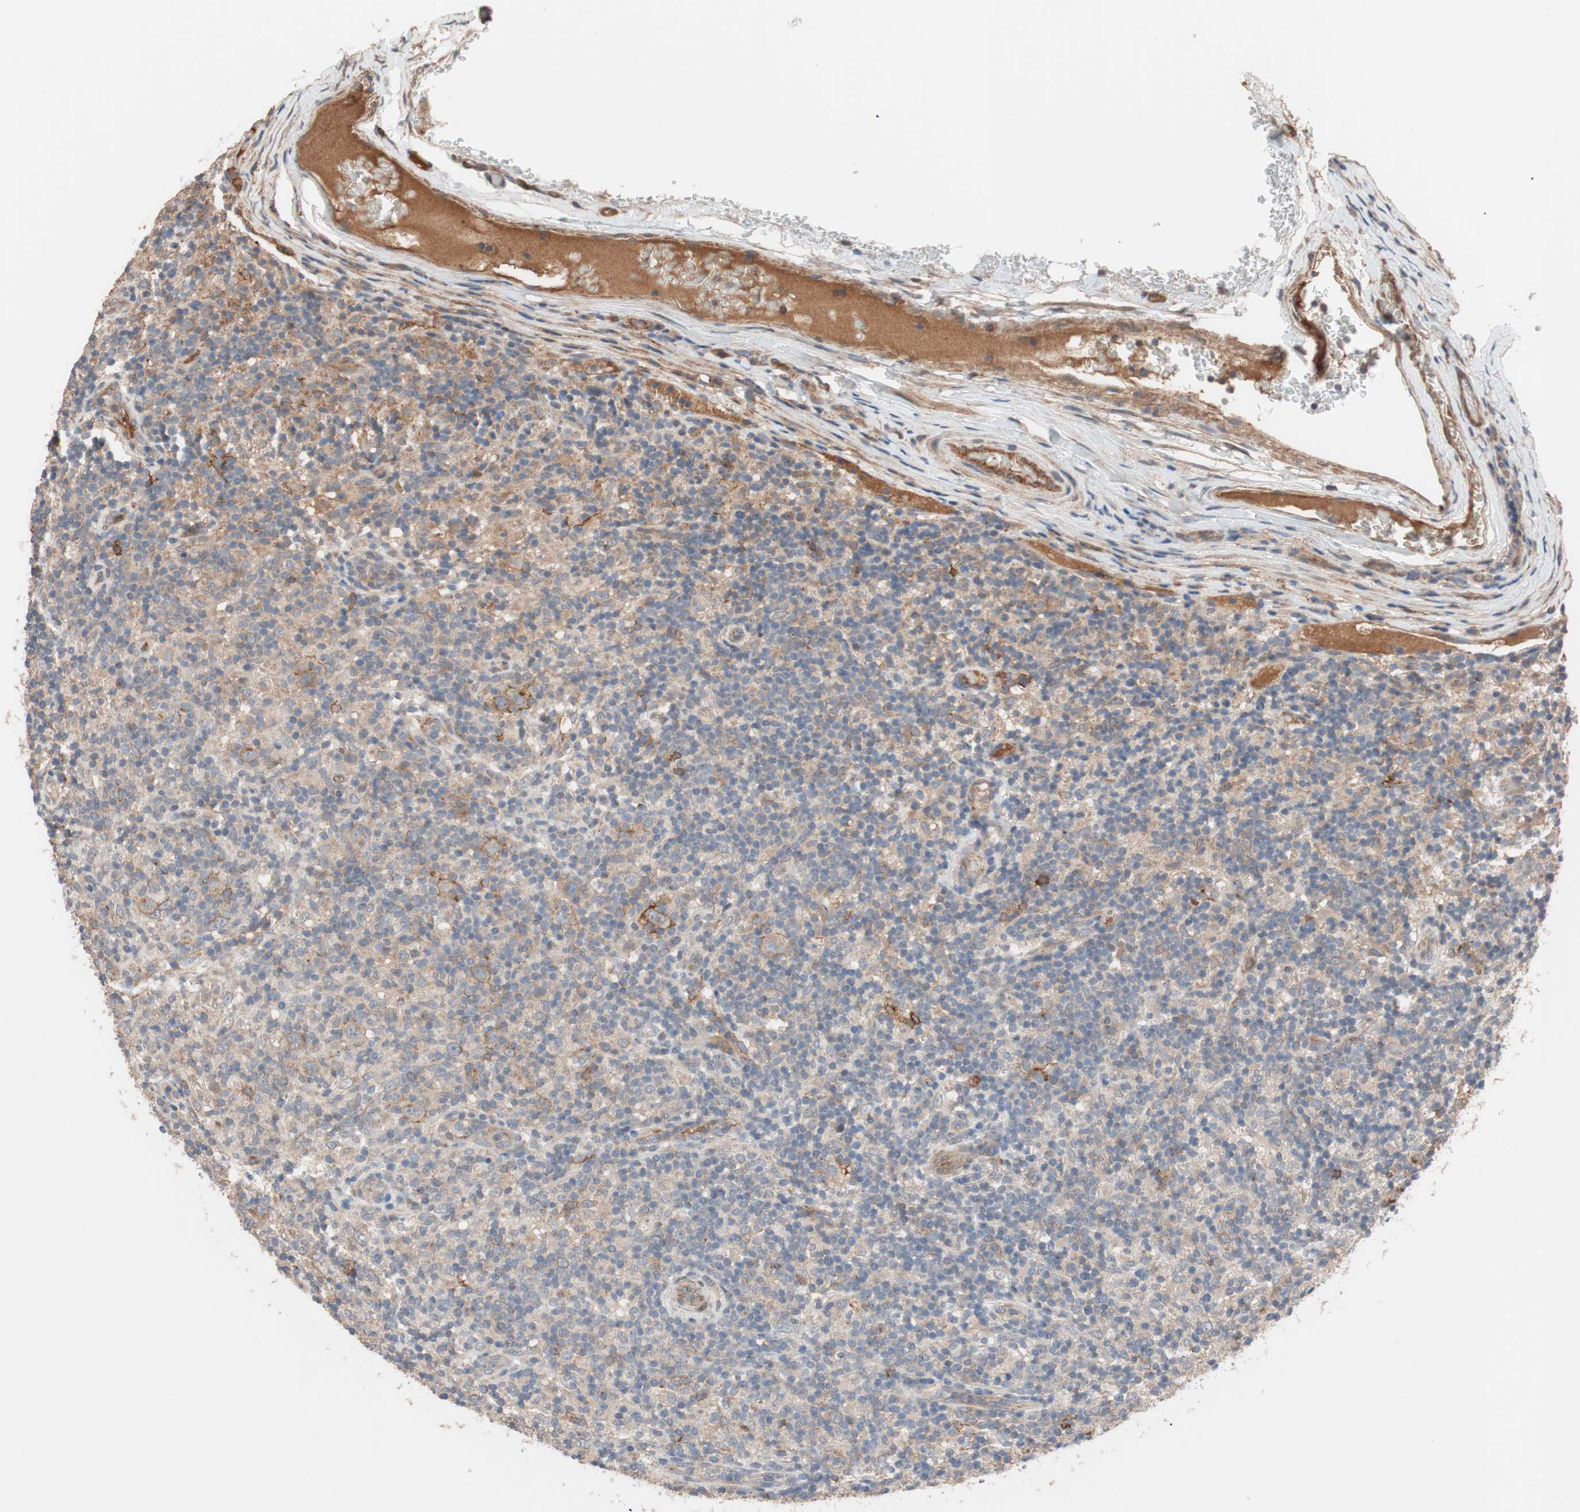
{"staining": {"intensity": "moderate", "quantity": ">75%", "location": "cytoplasmic/membranous"}, "tissue": "lymphoma", "cell_type": "Tumor cells", "image_type": "cancer", "snomed": [{"axis": "morphology", "description": "Hodgkin's disease, NOS"}, {"axis": "topography", "description": "Lymph node"}], "caption": "Lymphoma stained with a protein marker displays moderate staining in tumor cells.", "gene": "SDC4", "patient": {"sex": "male", "age": 70}}